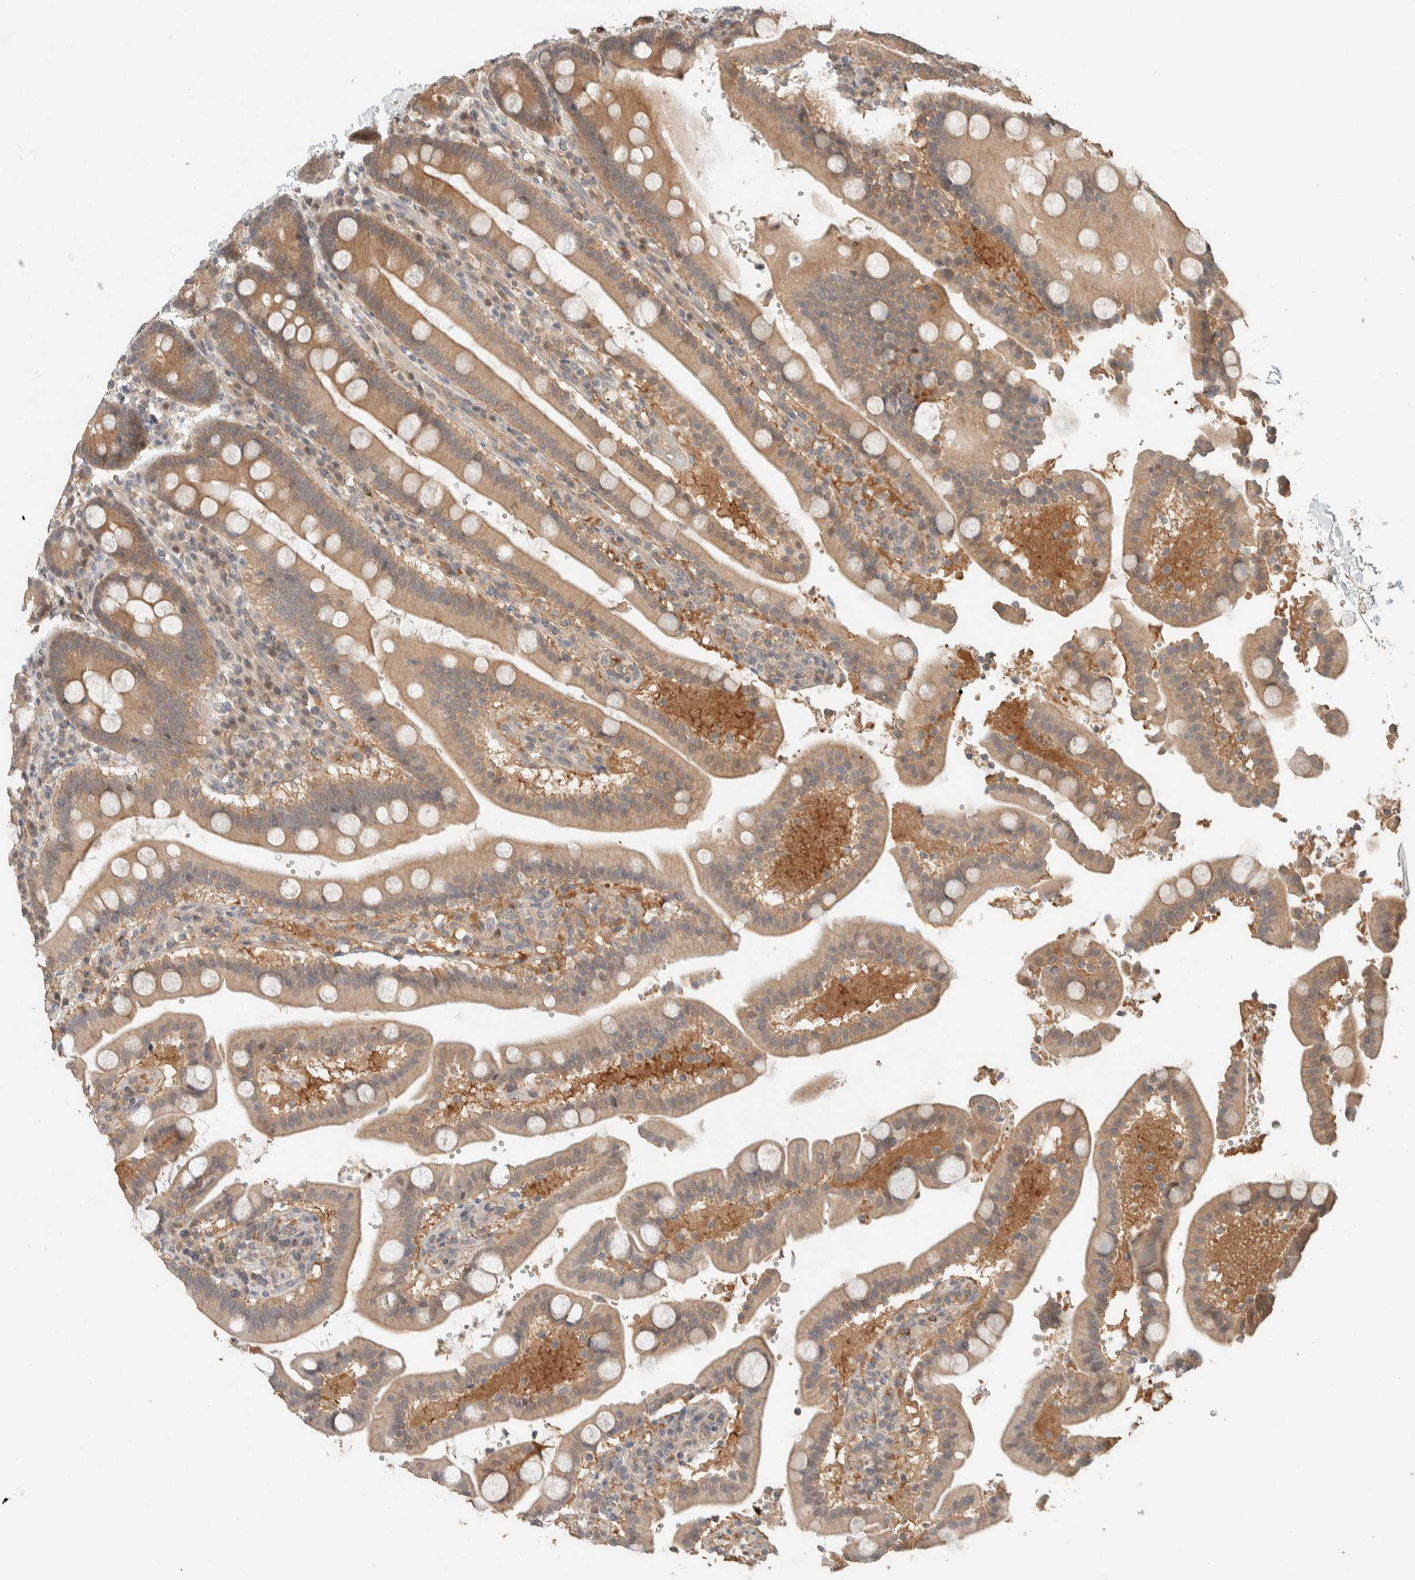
{"staining": {"intensity": "moderate", "quantity": ">75%", "location": "cytoplasmic/membranous"}, "tissue": "duodenum", "cell_type": "Glandular cells", "image_type": "normal", "snomed": [{"axis": "morphology", "description": "Normal tissue, NOS"}, {"axis": "topography", "description": "Small intestine, NOS"}], "caption": "Approximately >75% of glandular cells in benign duodenum show moderate cytoplasmic/membranous protein positivity as visualized by brown immunohistochemical staining.", "gene": "ZNF567", "patient": {"sex": "female", "age": 71}}